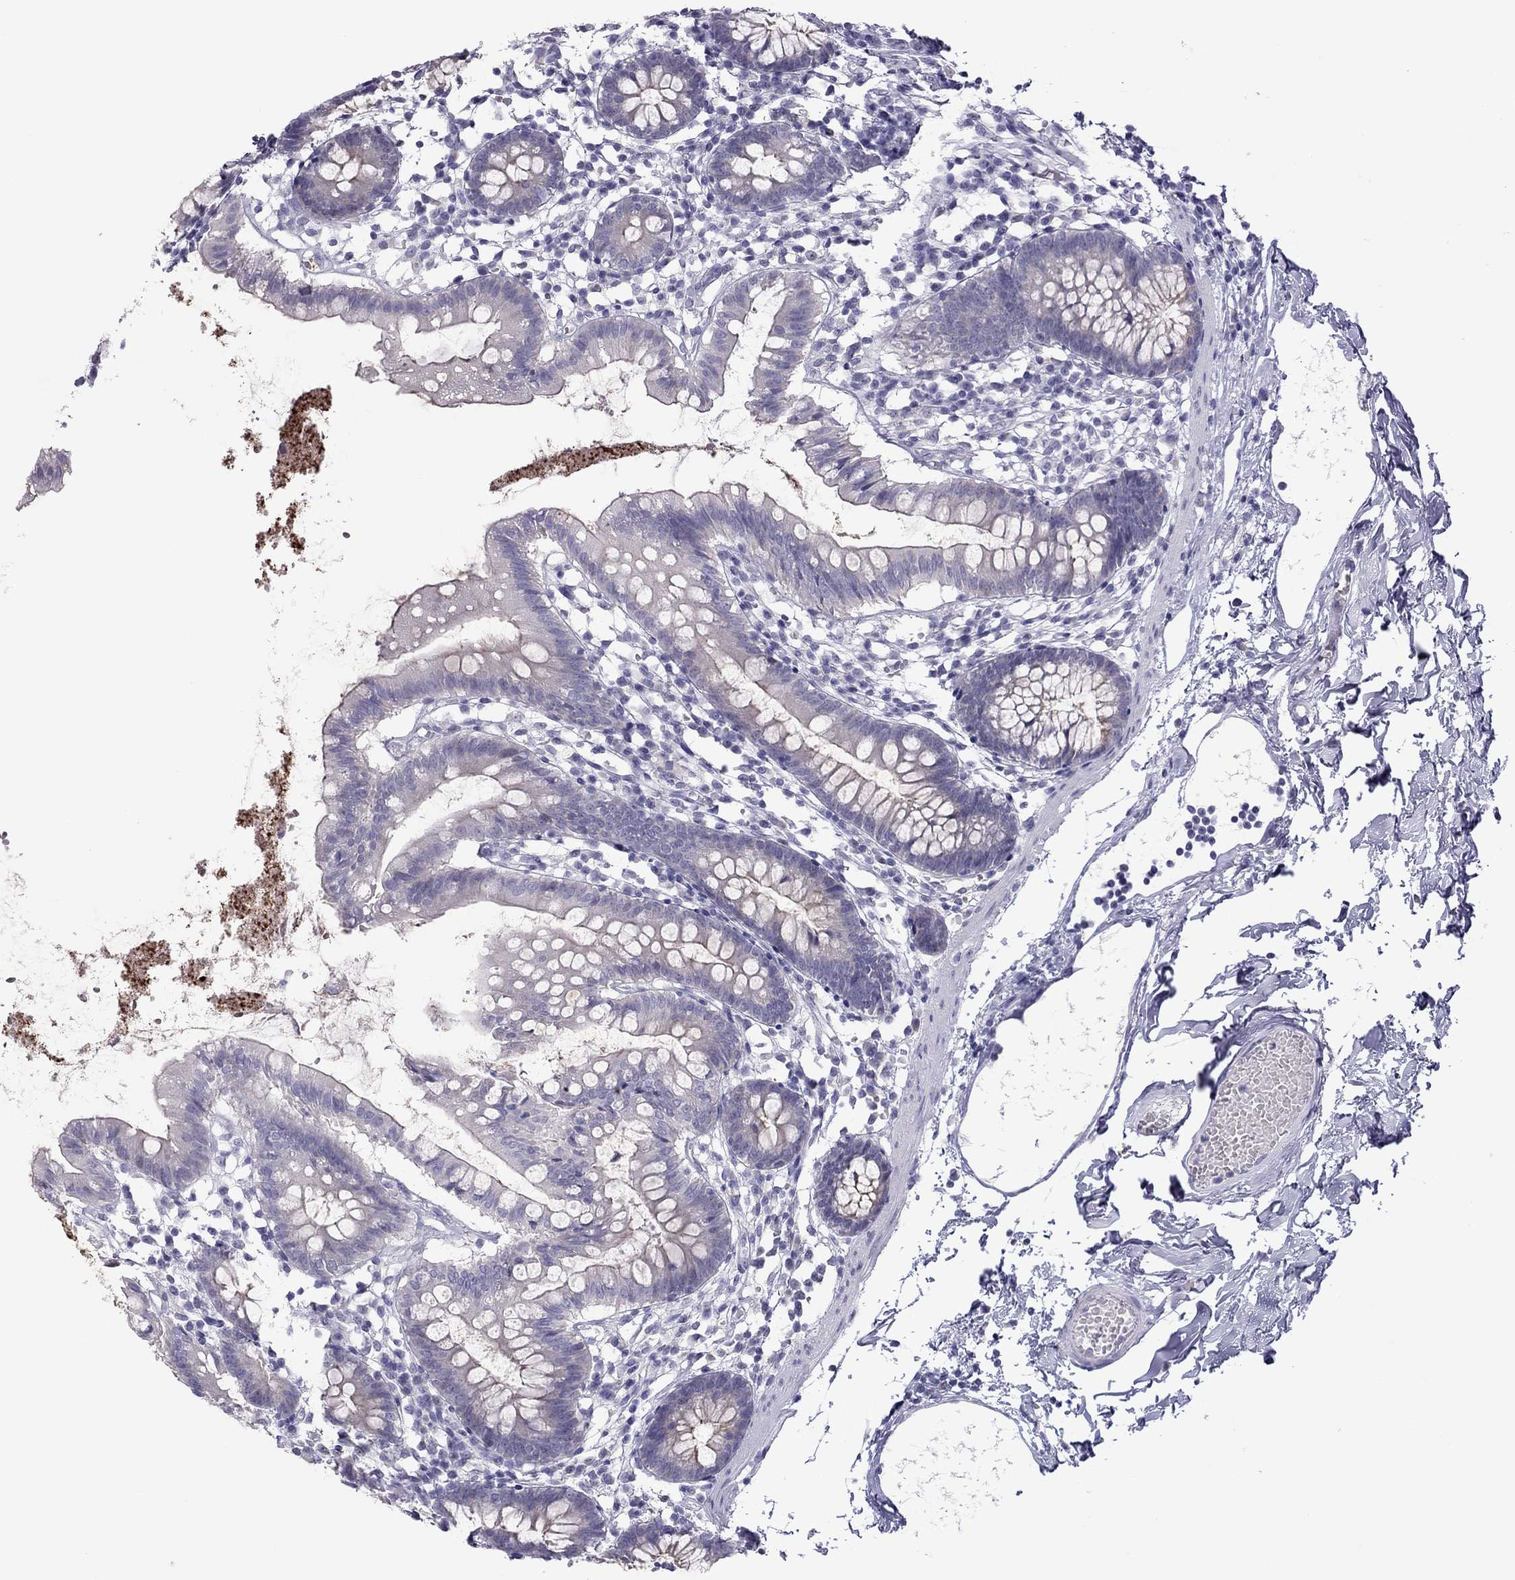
{"staining": {"intensity": "weak", "quantity": "<25%", "location": "cytoplasmic/membranous"}, "tissue": "small intestine", "cell_type": "Glandular cells", "image_type": "normal", "snomed": [{"axis": "morphology", "description": "Normal tissue, NOS"}, {"axis": "topography", "description": "Small intestine"}], "caption": "DAB immunohistochemical staining of unremarkable small intestine displays no significant expression in glandular cells. Brightfield microscopy of immunohistochemistry (IHC) stained with DAB (3,3'-diaminobenzidine) (brown) and hematoxylin (blue), captured at high magnification.", "gene": "TEX14", "patient": {"sex": "female", "age": 90}}